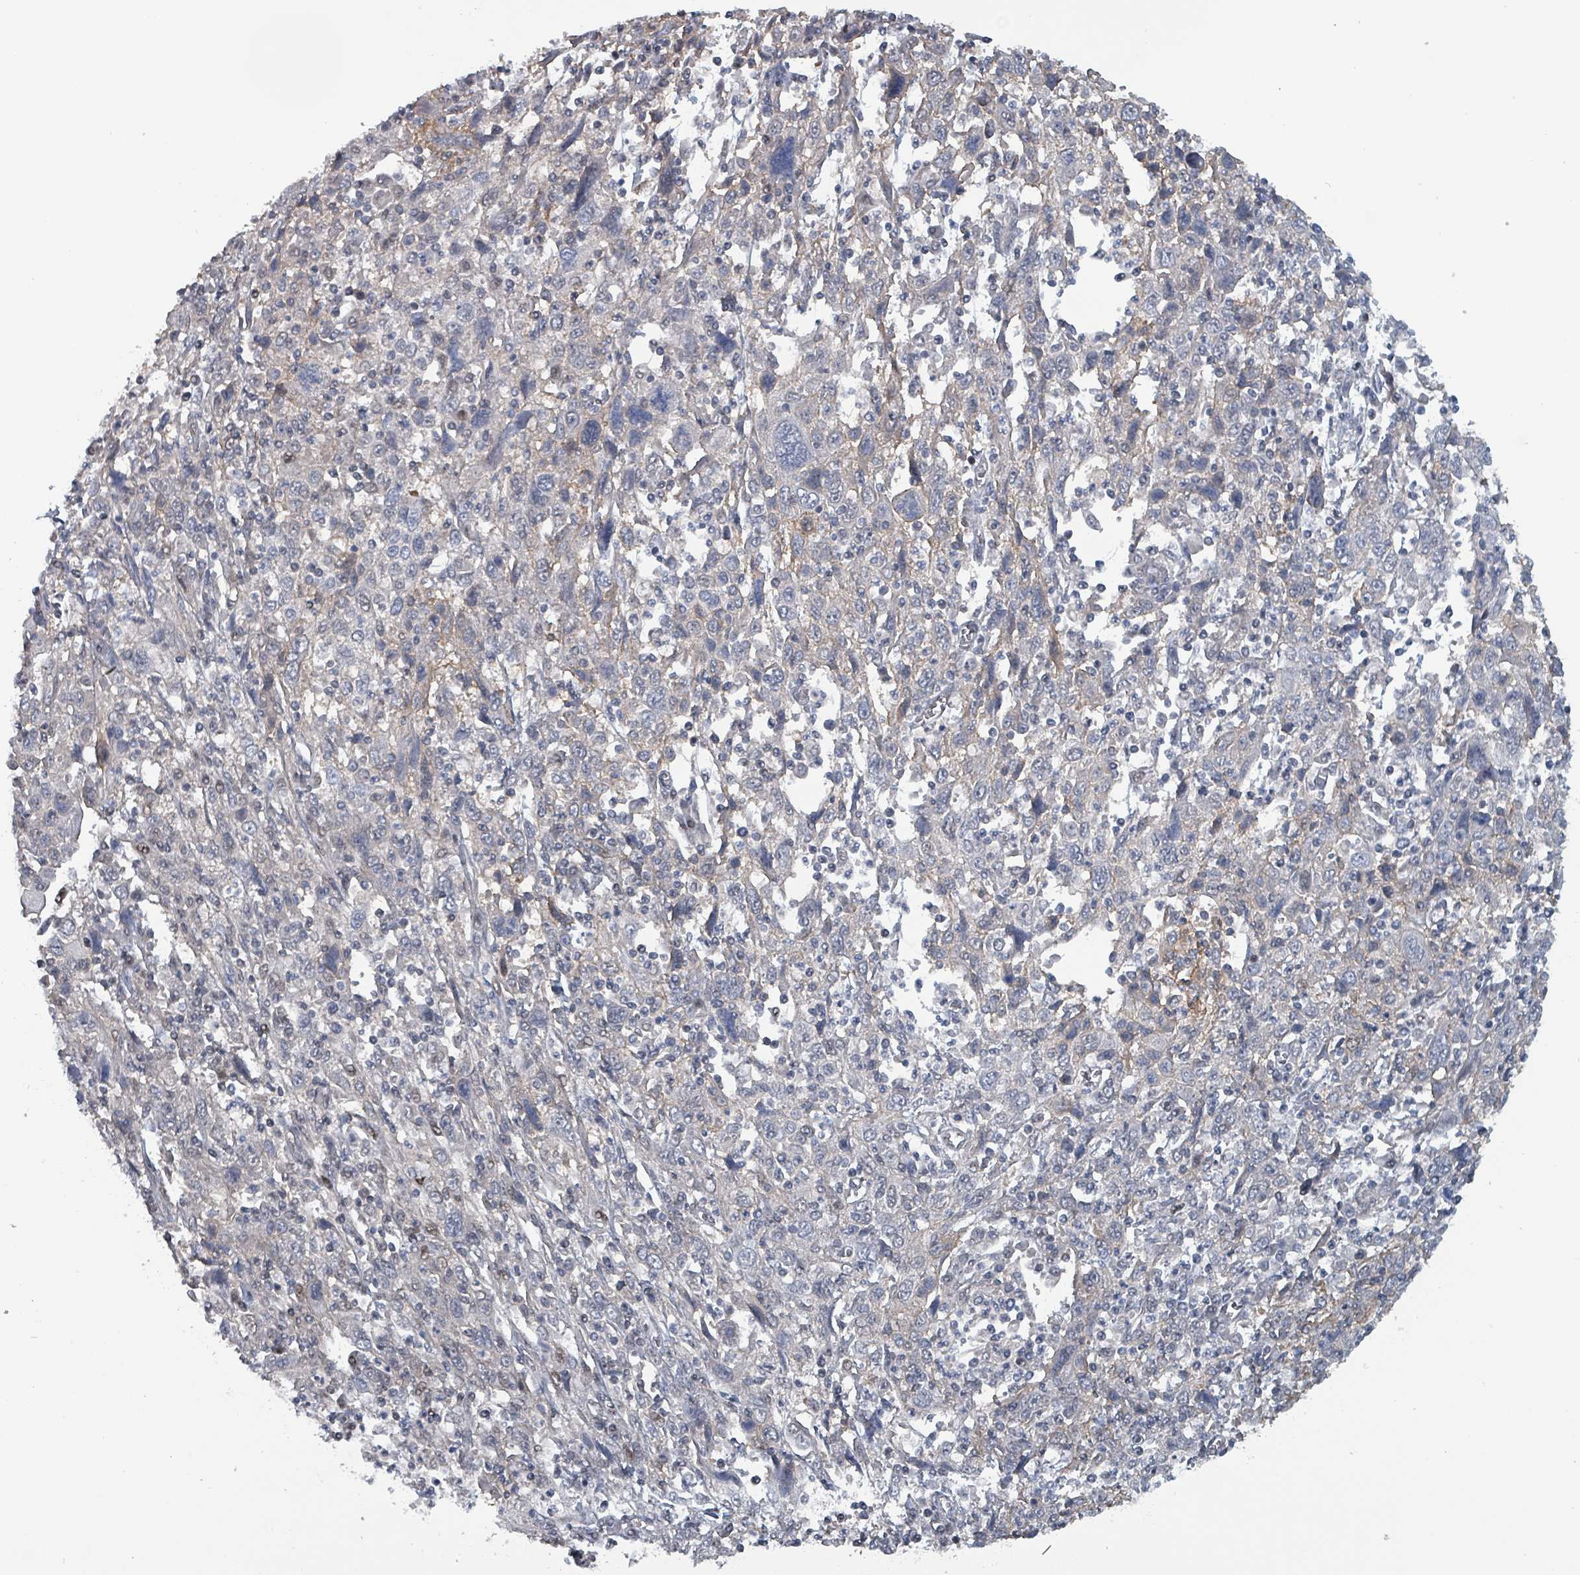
{"staining": {"intensity": "negative", "quantity": "none", "location": "none"}, "tissue": "cervical cancer", "cell_type": "Tumor cells", "image_type": "cancer", "snomed": [{"axis": "morphology", "description": "Squamous cell carcinoma, NOS"}, {"axis": "topography", "description": "Cervix"}], "caption": "Human cervical squamous cell carcinoma stained for a protein using immunohistochemistry displays no expression in tumor cells.", "gene": "BIVM", "patient": {"sex": "female", "age": 46}}